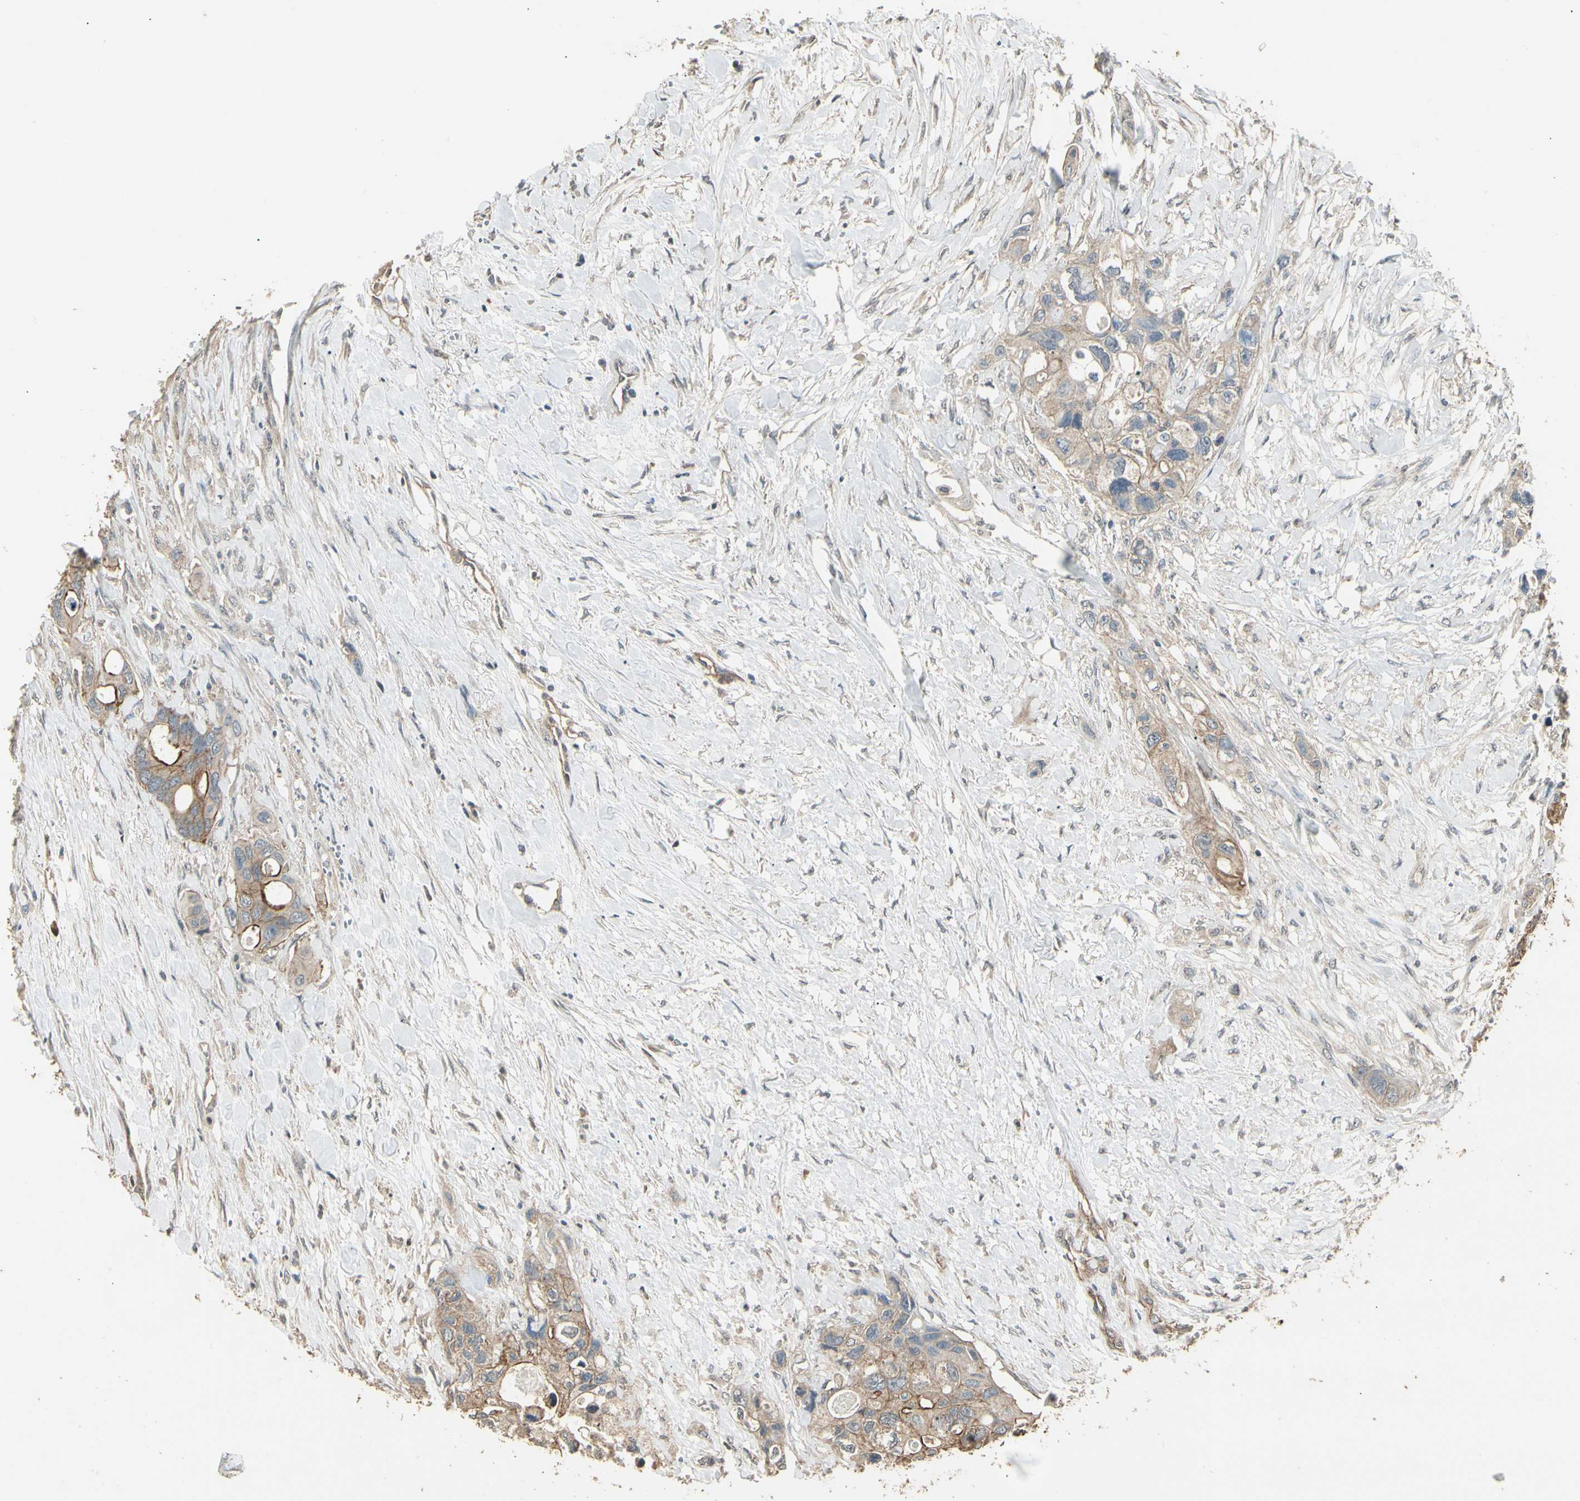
{"staining": {"intensity": "moderate", "quantity": ">75%", "location": "cytoplasmic/membranous"}, "tissue": "colorectal cancer", "cell_type": "Tumor cells", "image_type": "cancer", "snomed": [{"axis": "morphology", "description": "Adenocarcinoma, NOS"}, {"axis": "topography", "description": "Colon"}], "caption": "Immunohistochemistry (IHC) micrograph of neoplastic tissue: human adenocarcinoma (colorectal) stained using immunohistochemistry (IHC) exhibits medium levels of moderate protein expression localized specifically in the cytoplasmic/membranous of tumor cells, appearing as a cytoplasmic/membranous brown color.", "gene": "RNF180", "patient": {"sex": "female", "age": 57}}